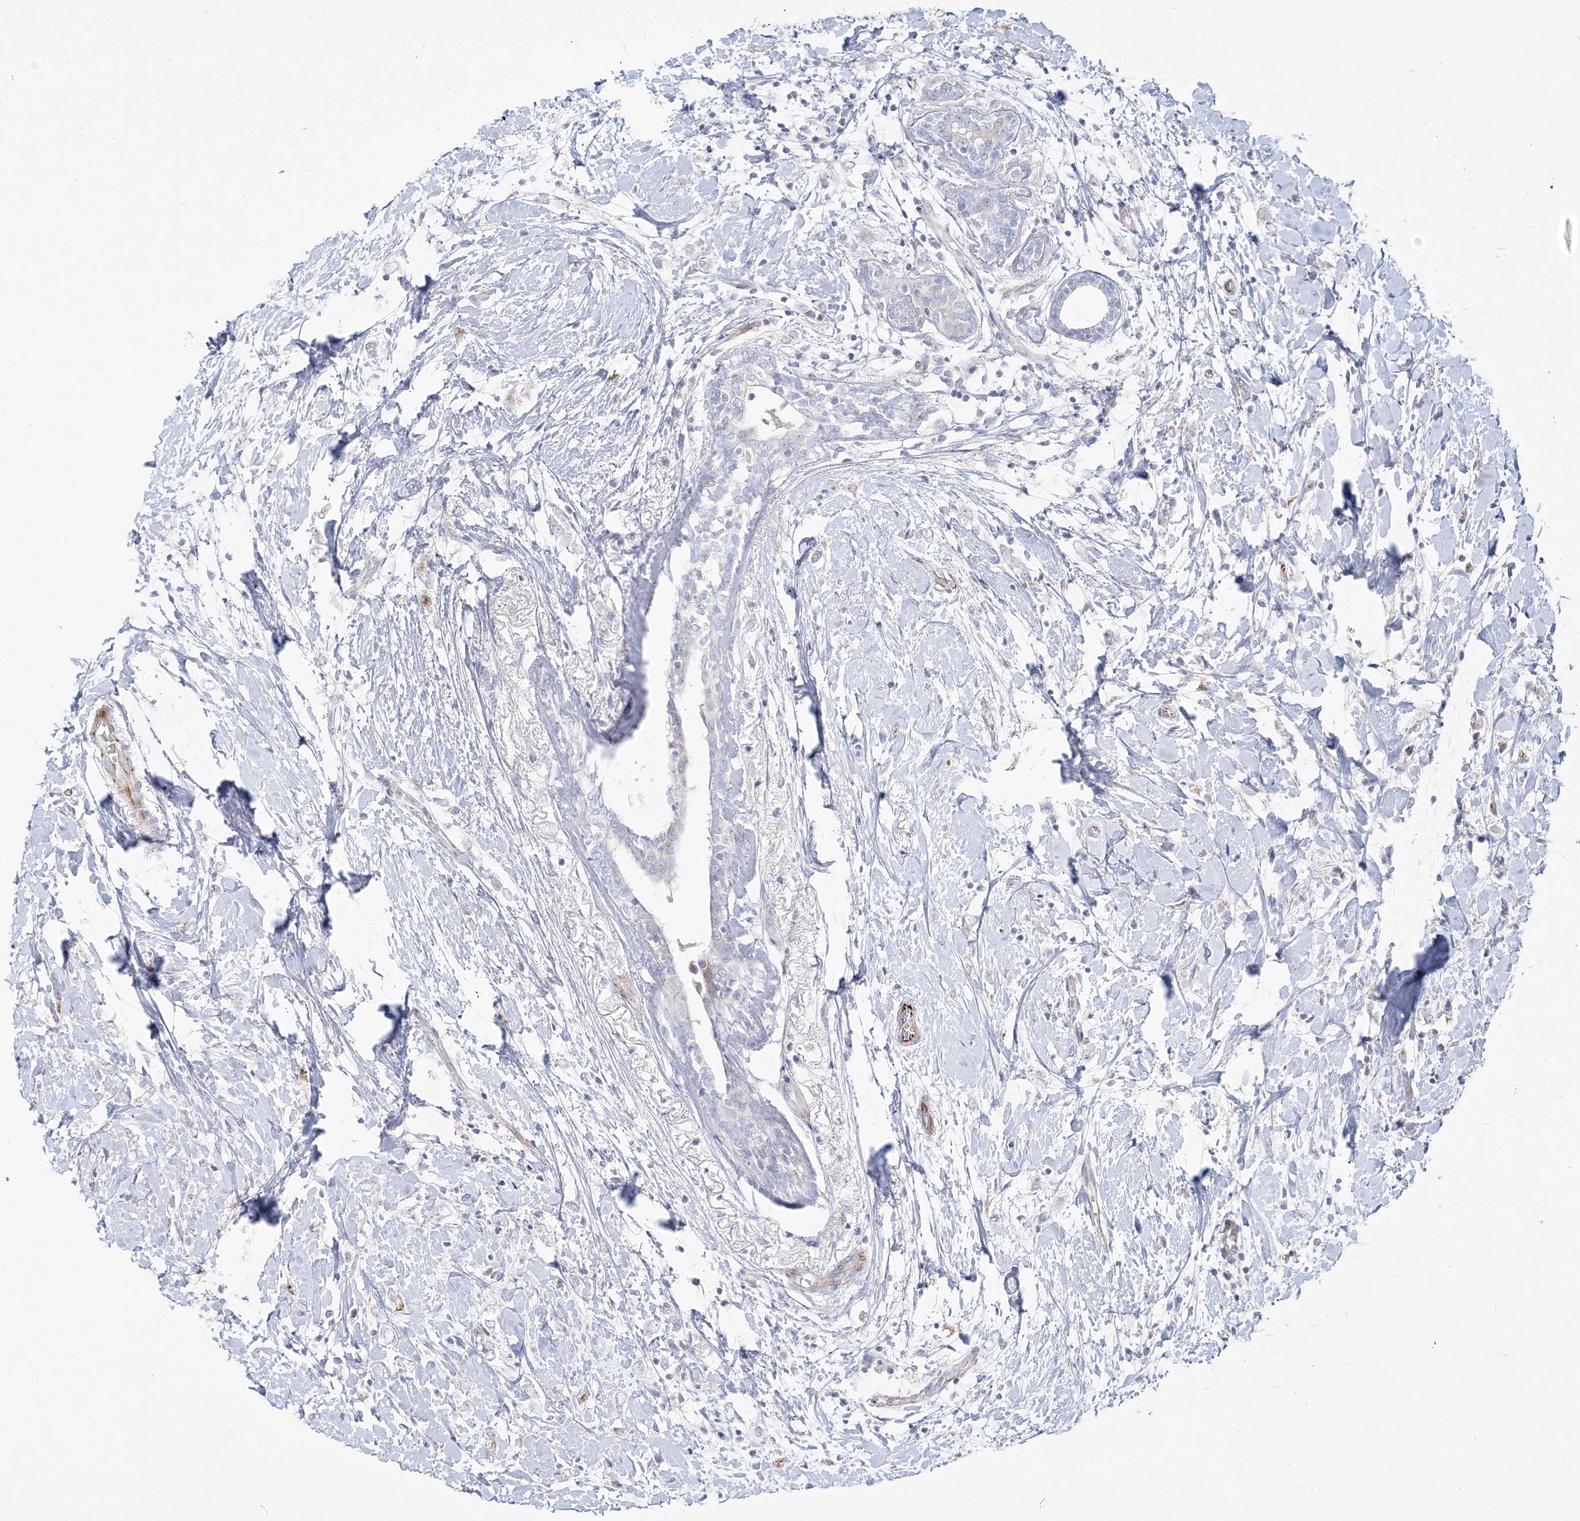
{"staining": {"intensity": "negative", "quantity": "none", "location": "none"}, "tissue": "breast cancer", "cell_type": "Tumor cells", "image_type": "cancer", "snomed": [{"axis": "morphology", "description": "Normal tissue, NOS"}, {"axis": "morphology", "description": "Lobular carcinoma"}, {"axis": "topography", "description": "Breast"}], "caption": "Human breast cancer stained for a protein using immunohistochemistry demonstrates no expression in tumor cells.", "gene": "GPAT2", "patient": {"sex": "female", "age": 47}}